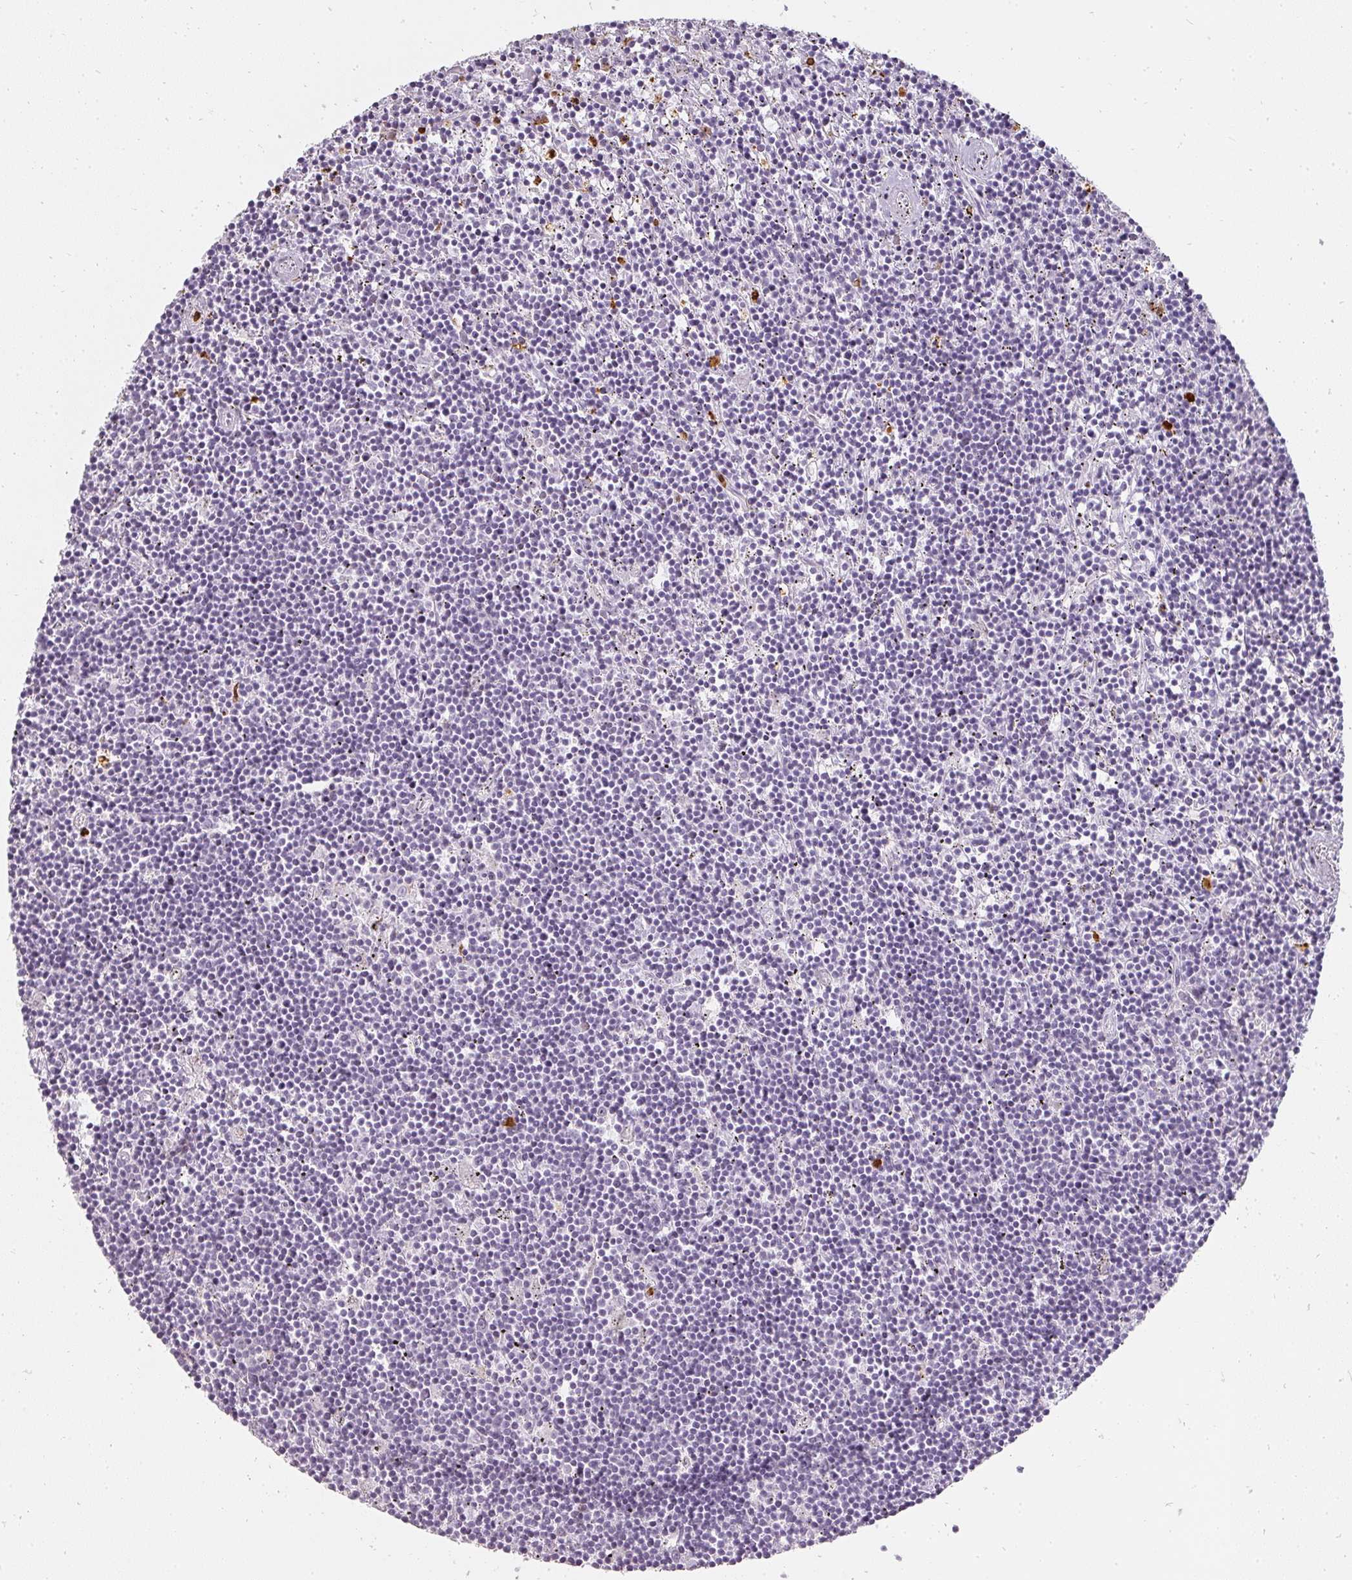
{"staining": {"intensity": "negative", "quantity": "none", "location": "none"}, "tissue": "lymphoma", "cell_type": "Tumor cells", "image_type": "cancer", "snomed": [{"axis": "morphology", "description": "Malignant lymphoma, non-Hodgkin's type, Low grade"}, {"axis": "topography", "description": "Spleen"}], "caption": "The image displays no significant staining in tumor cells of malignant lymphoma, non-Hodgkin's type (low-grade).", "gene": "BIK", "patient": {"sex": "male", "age": 76}}